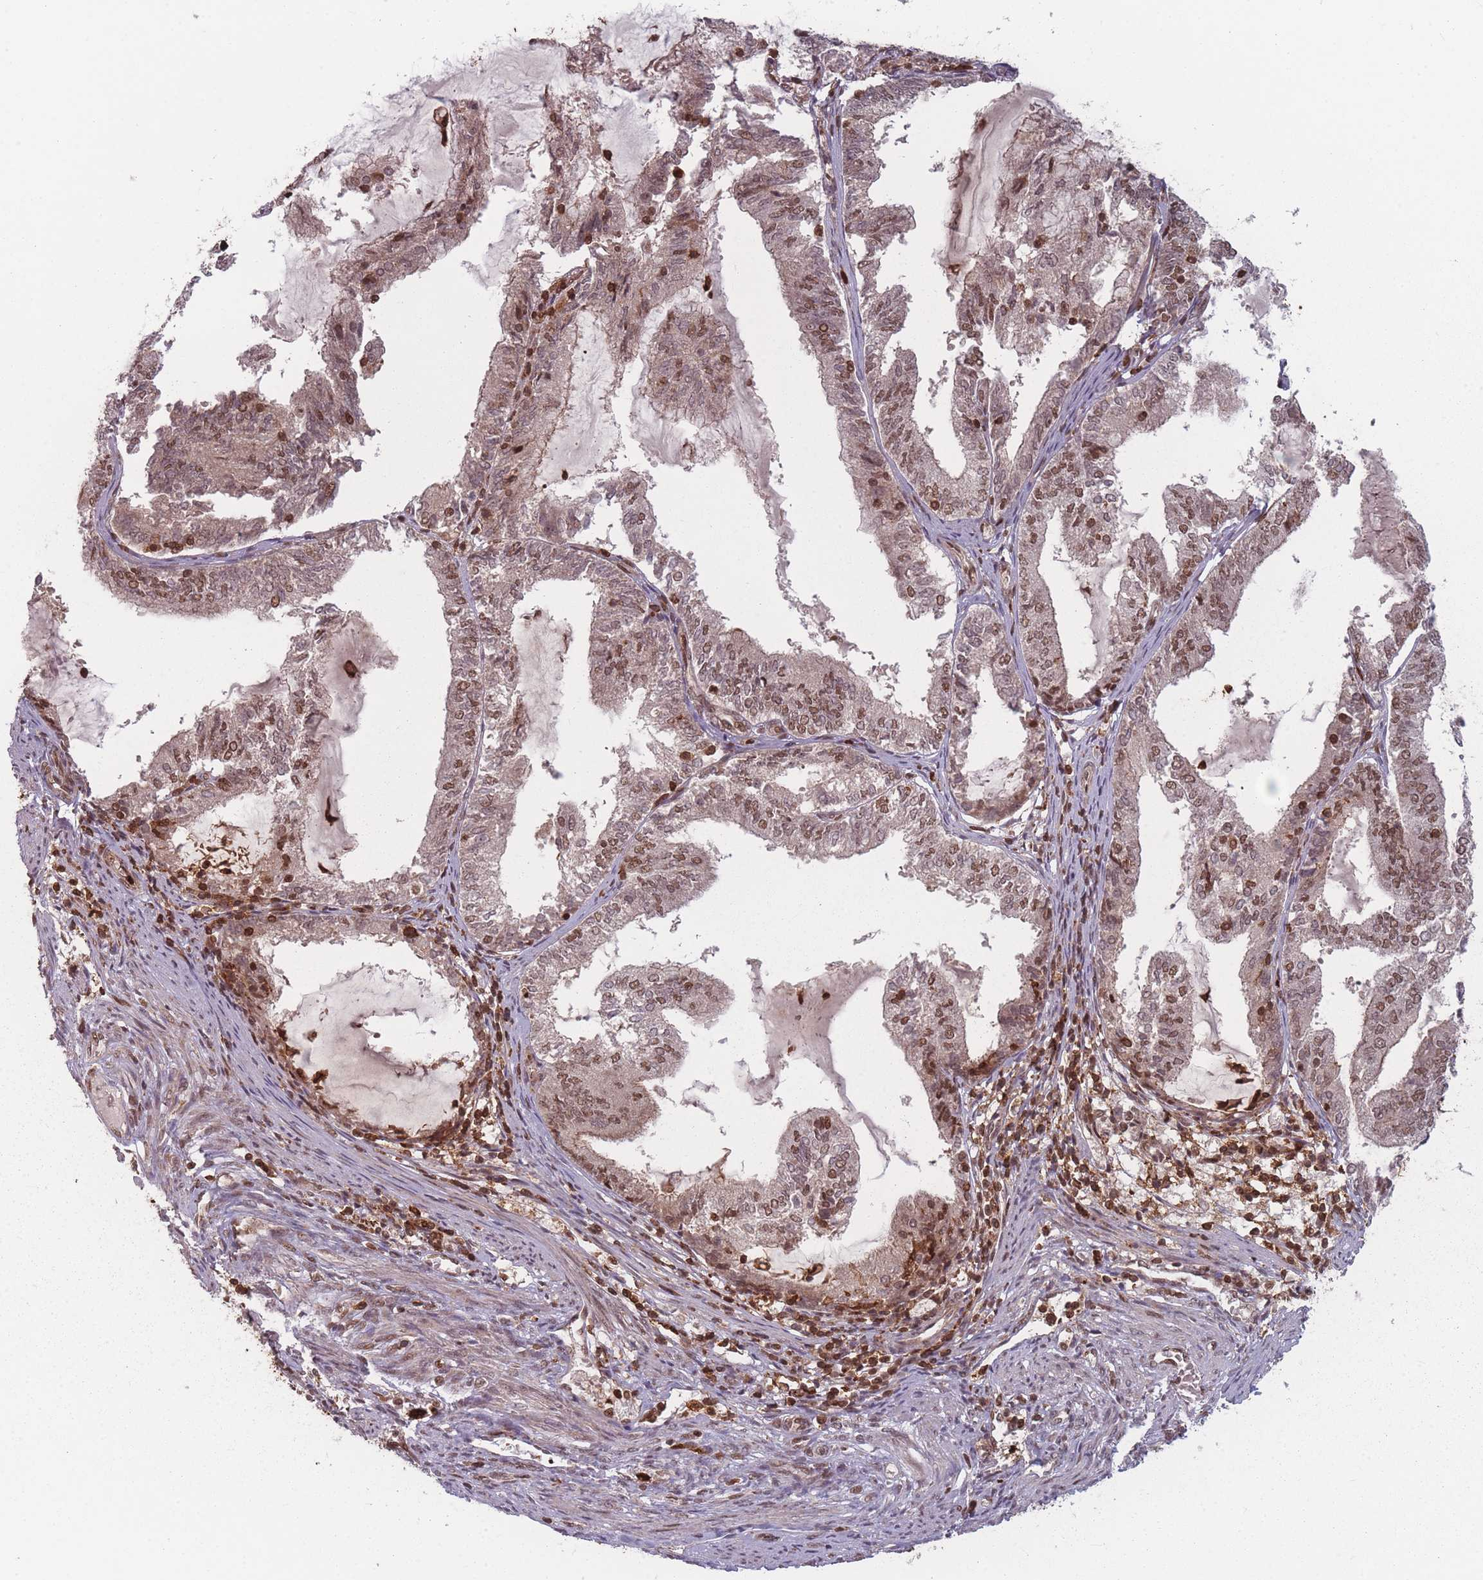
{"staining": {"intensity": "moderate", "quantity": ">75%", "location": "nuclear"}, "tissue": "endometrial cancer", "cell_type": "Tumor cells", "image_type": "cancer", "snomed": [{"axis": "morphology", "description": "Adenocarcinoma, NOS"}, {"axis": "topography", "description": "Endometrium"}], "caption": "There is medium levels of moderate nuclear positivity in tumor cells of endometrial cancer (adenocarcinoma), as demonstrated by immunohistochemical staining (brown color).", "gene": "WDR55", "patient": {"sex": "female", "age": 81}}